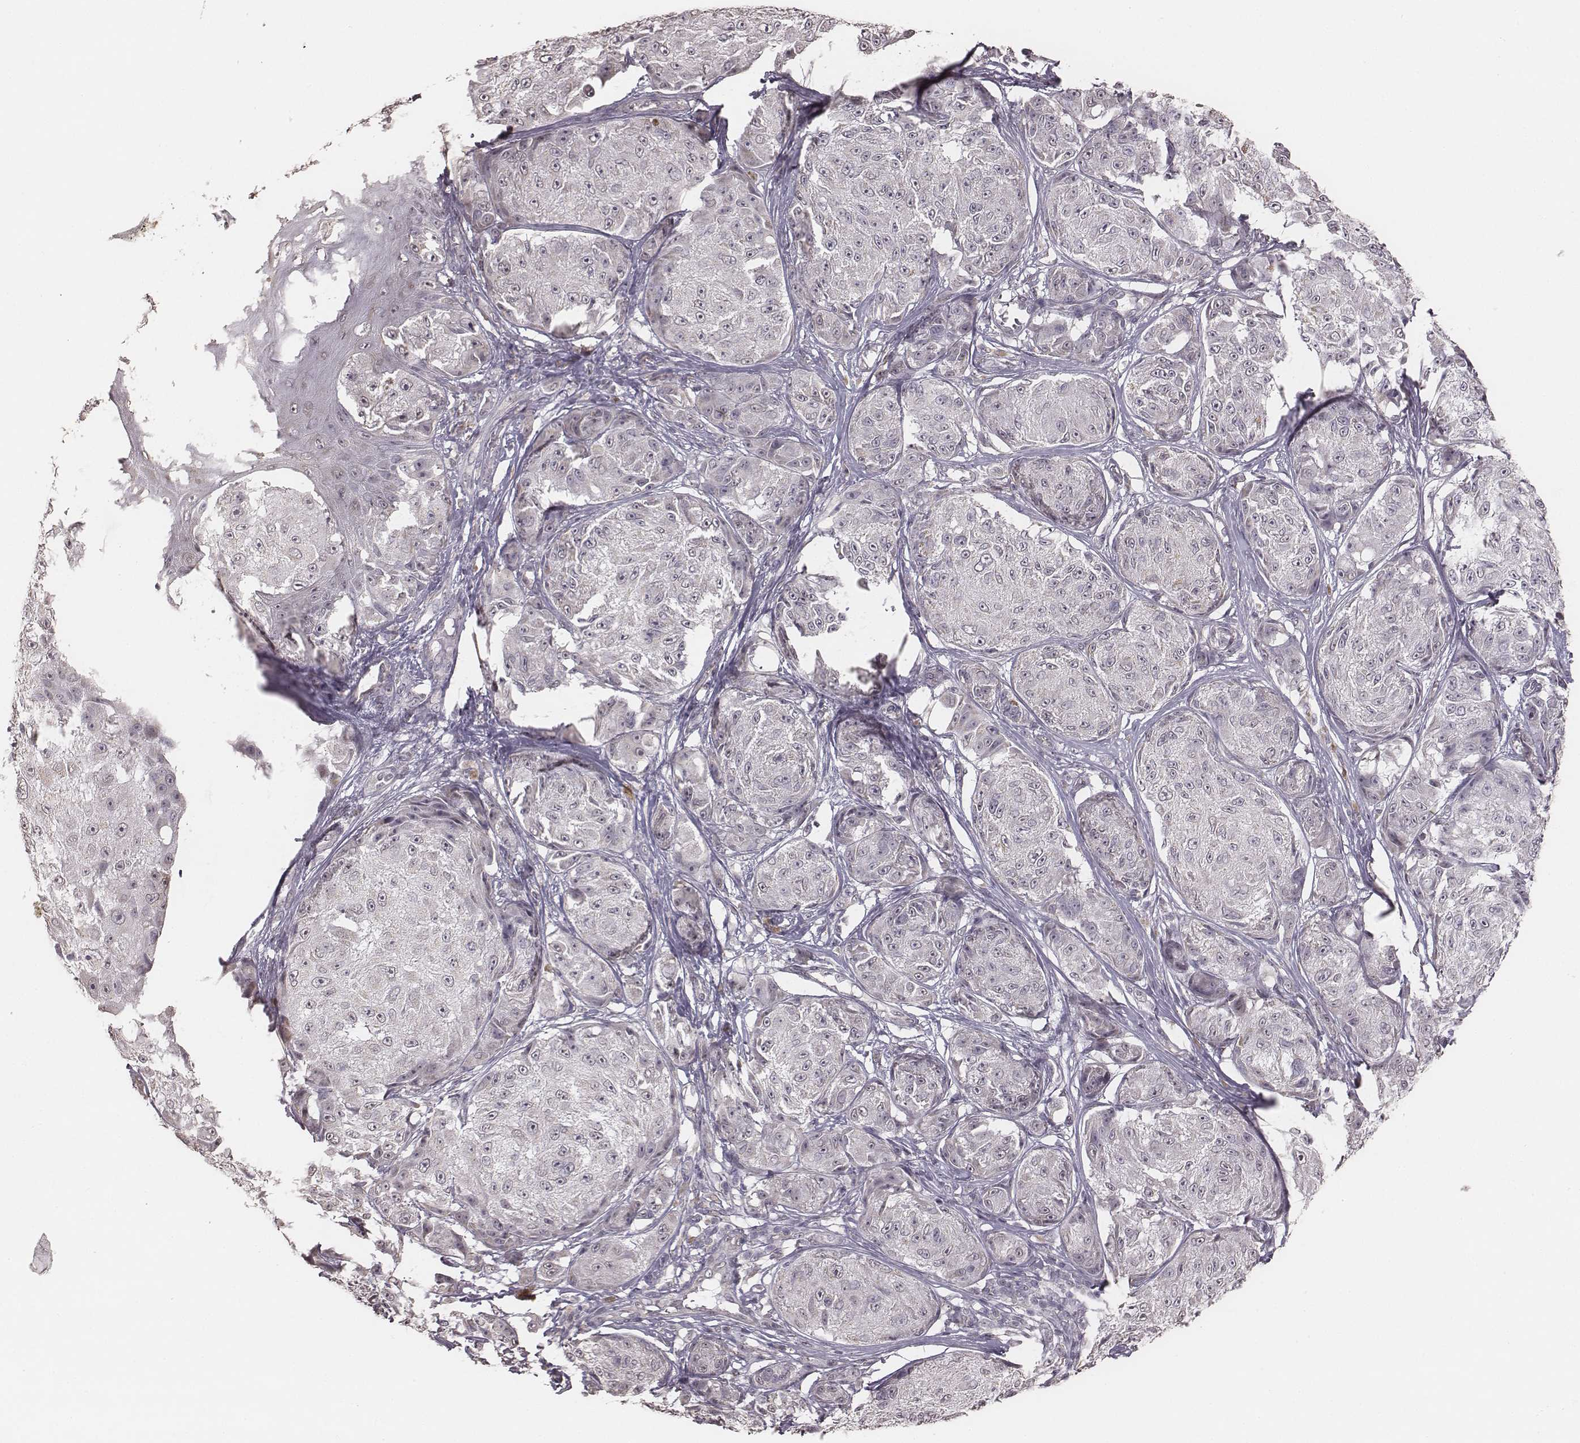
{"staining": {"intensity": "negative", "quantity": "none", "location": "none"}, "tissue": "melanoma", "cell_type": "Tumor cells", "image_type": "cancer", "snomed": [{"axis": "morphology", "description": "Malignant melanoma, NOS"}, {"axis": "topography", "description": "Skin"}], "caption": "IHC histopathology image of malignant melanoma stained for a protein (brown), which displays no staining in tumor cells. (Immunohistochemistry (ihc), brightfield microscopy, high magnification).", "gene": "SLC7A4", "patient": {"sex": "male", "age": 61}}